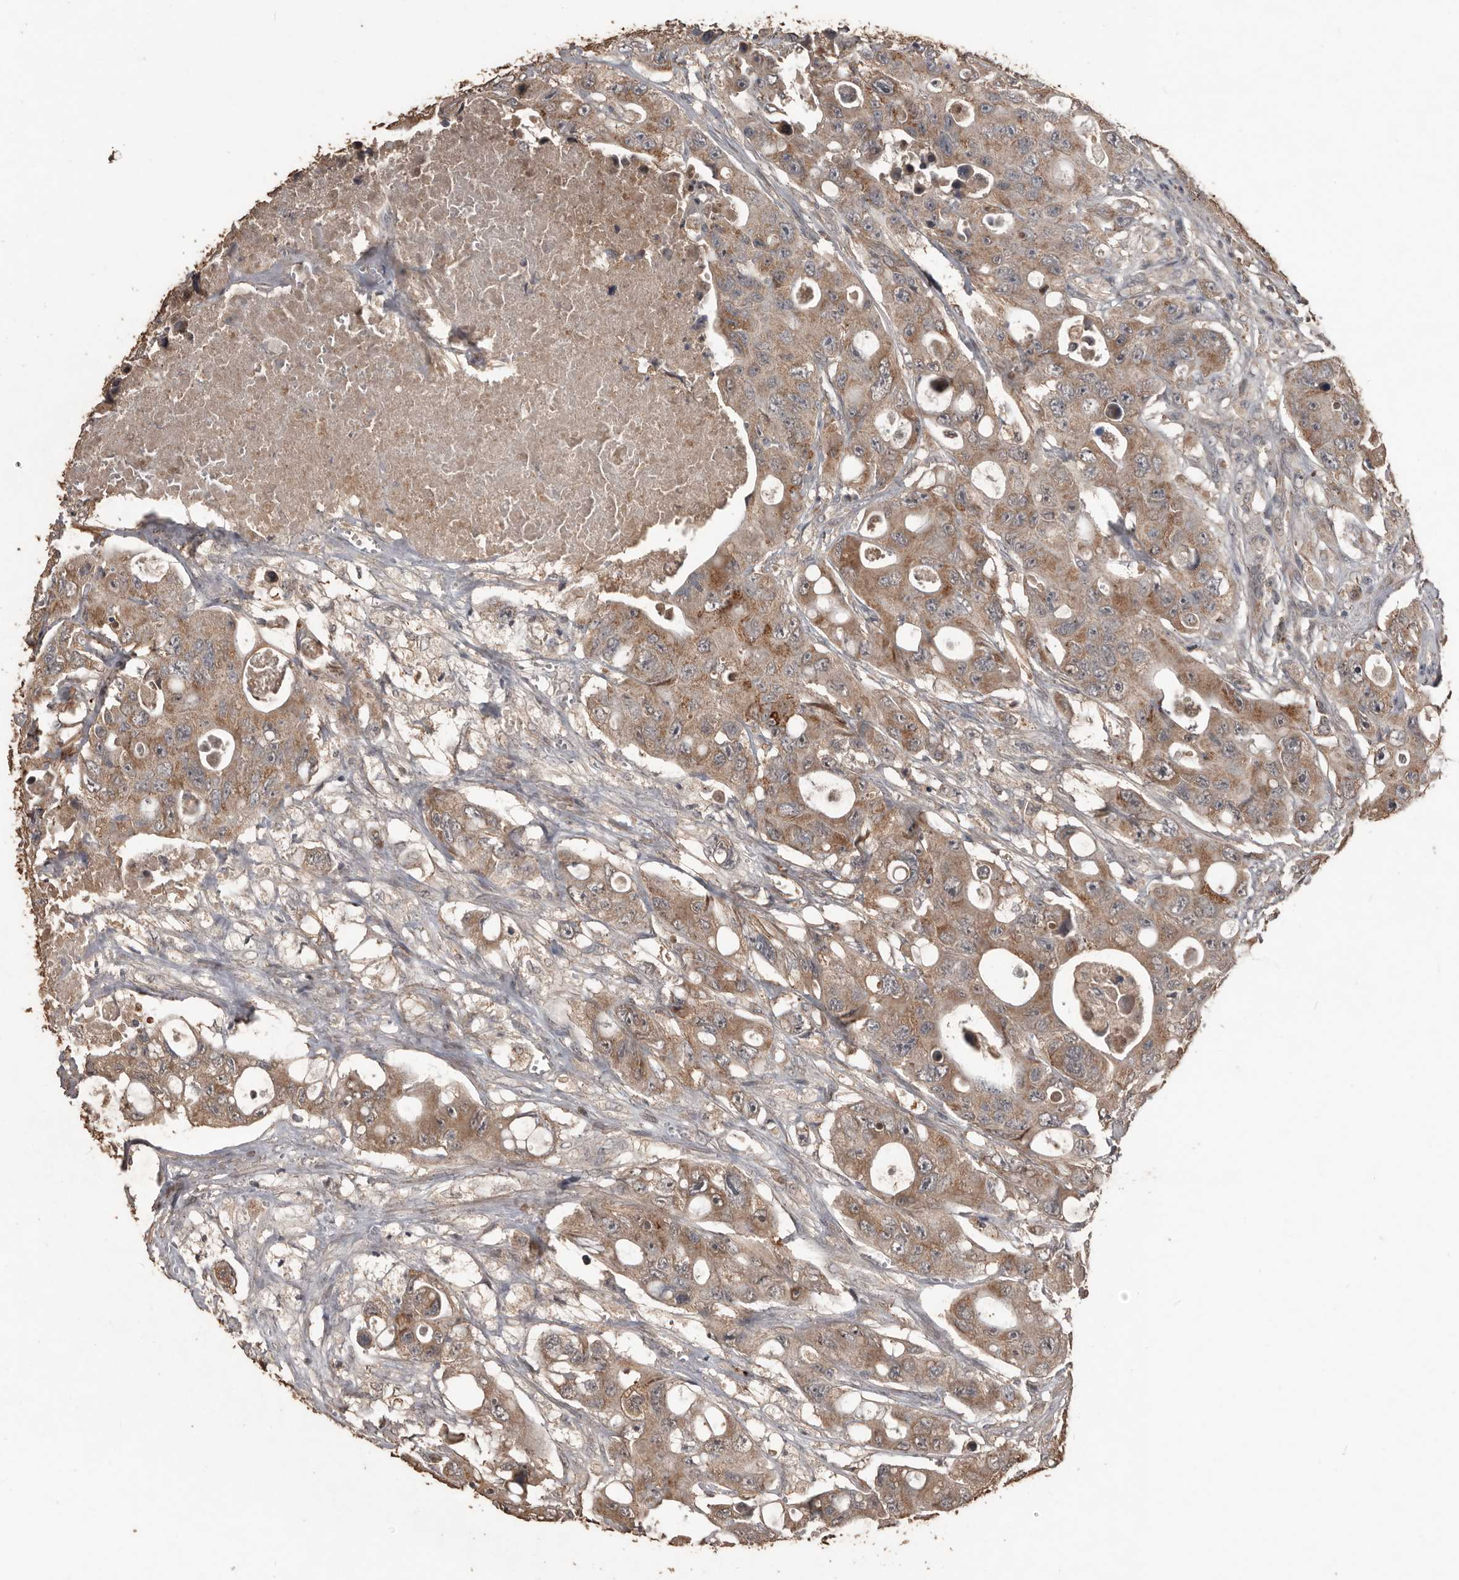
{"staining": {"intensity": "moderate", "quantity": ">75%", "location": "cytoplasmic/membranous"}, "tissue": "colorectal cancer", "cell_type": "Tumor cells", "image_type": "cancer", "snomed": [{"axis": "morphology", "description": "Adenocarcinoma, NOS"}, {"axis": "topography", "description": "Colon"}], "caption": "Protein expression analysis of adenocarcinoma (colorectal) demonstrates moderate cytoplasmic/membranous expression in about >75% of tumor cells. (brown staining indicates protein expression, while blue staining denotes nuclei).", "gene": "BAMBI", "patient": {"sex": "female", "age": 46}}